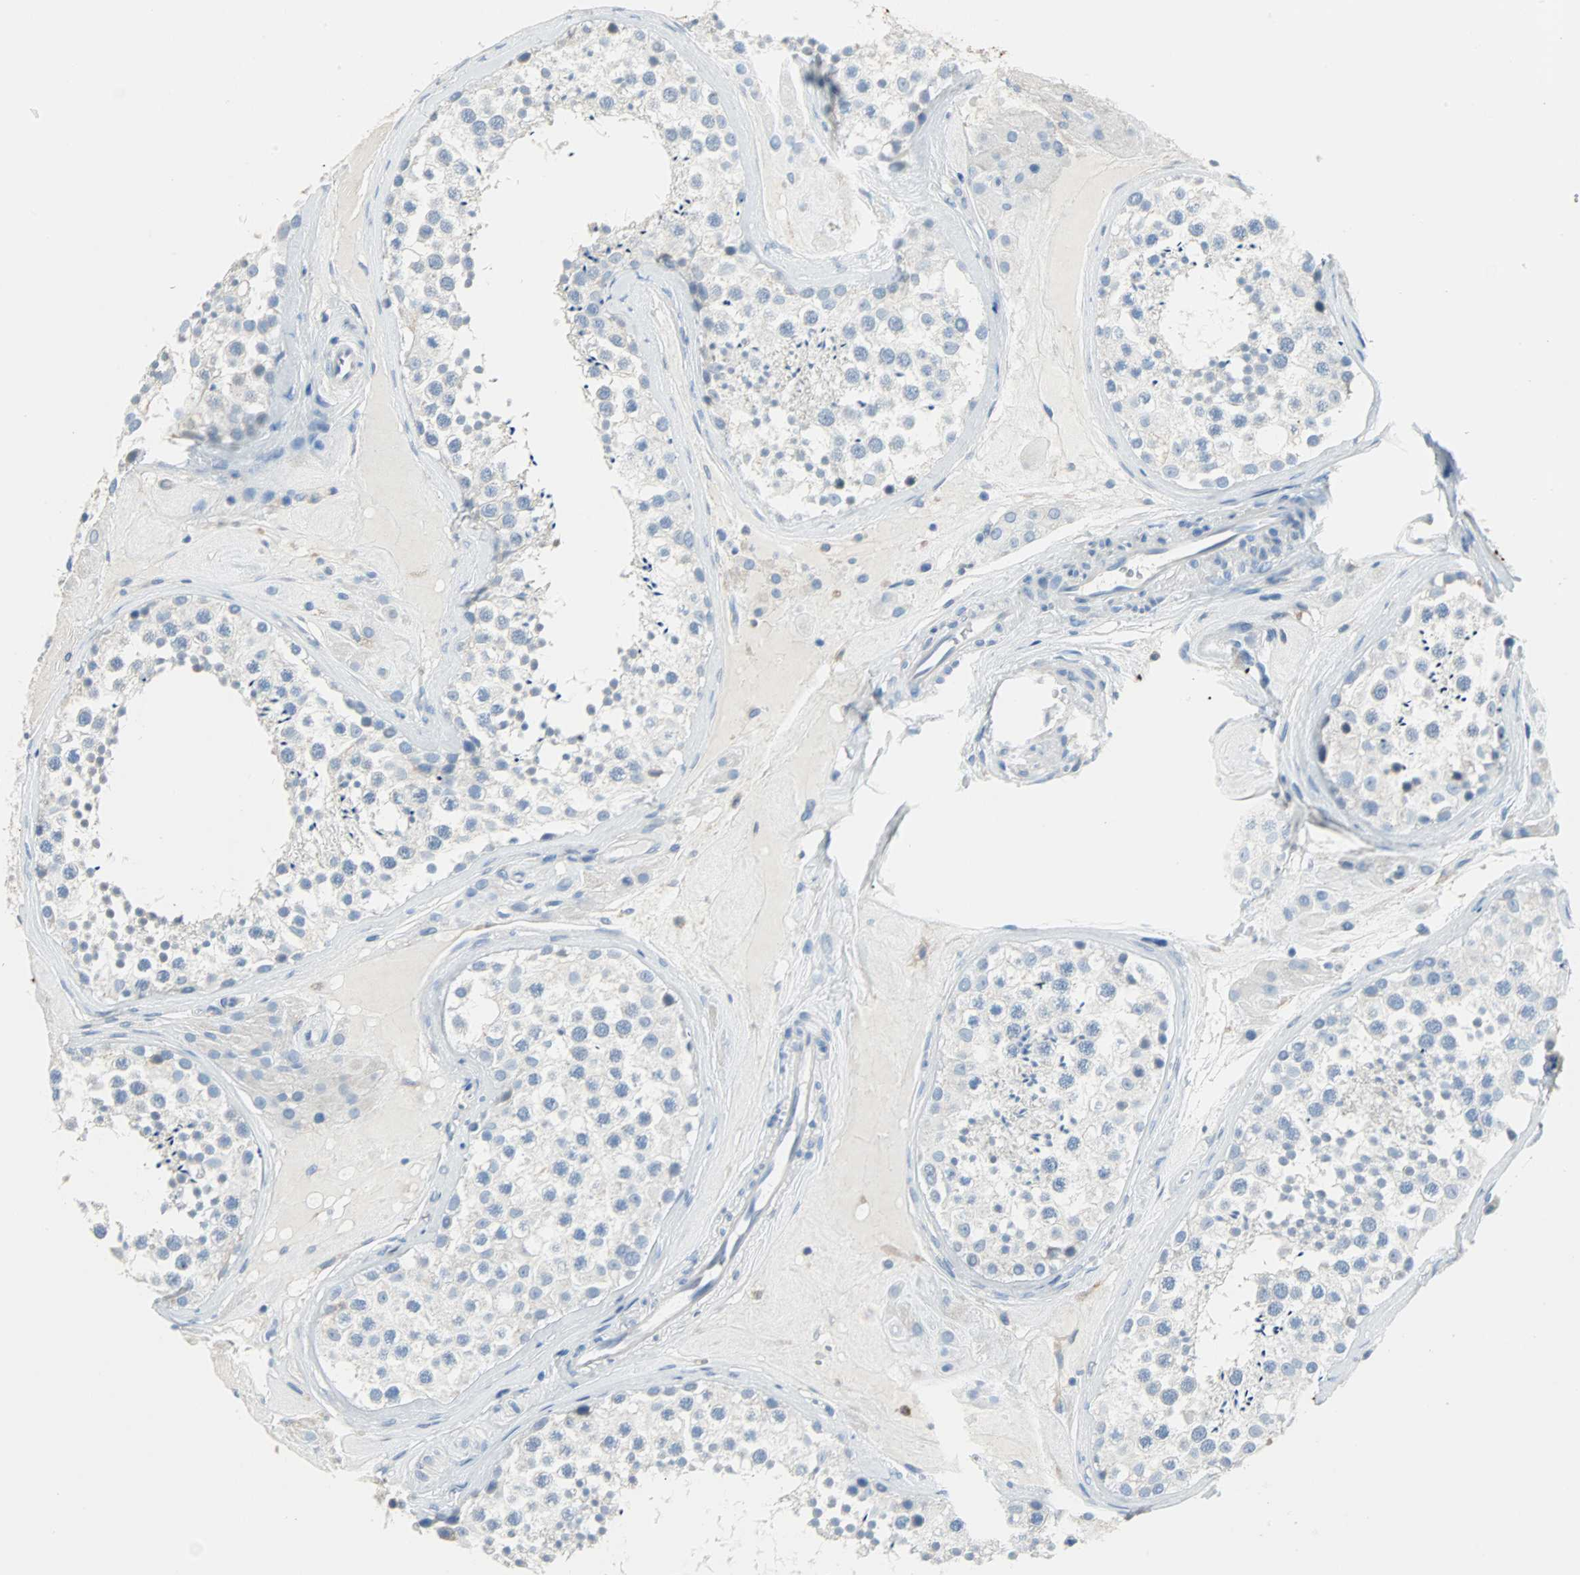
{"staining": {"intensity": "negative", "quantity": "none", "location": "none"}, "tissue": "testis", "cell_type": "Cells in seminiferous ducts", "image_type": "normal", "snomed": [{"axis": "morphology", "description": "Normal tissue, NOS"}, {"axis": "topography", "description": "Testis"}], "caption": "A high-resolution photomicrograph shows IHC staining of normal testis, which demonstrates no significant expression in cells in seminiferous ducts.", "gene": "CLEC4A", "patient": {"sex": "male", "age": 46}}